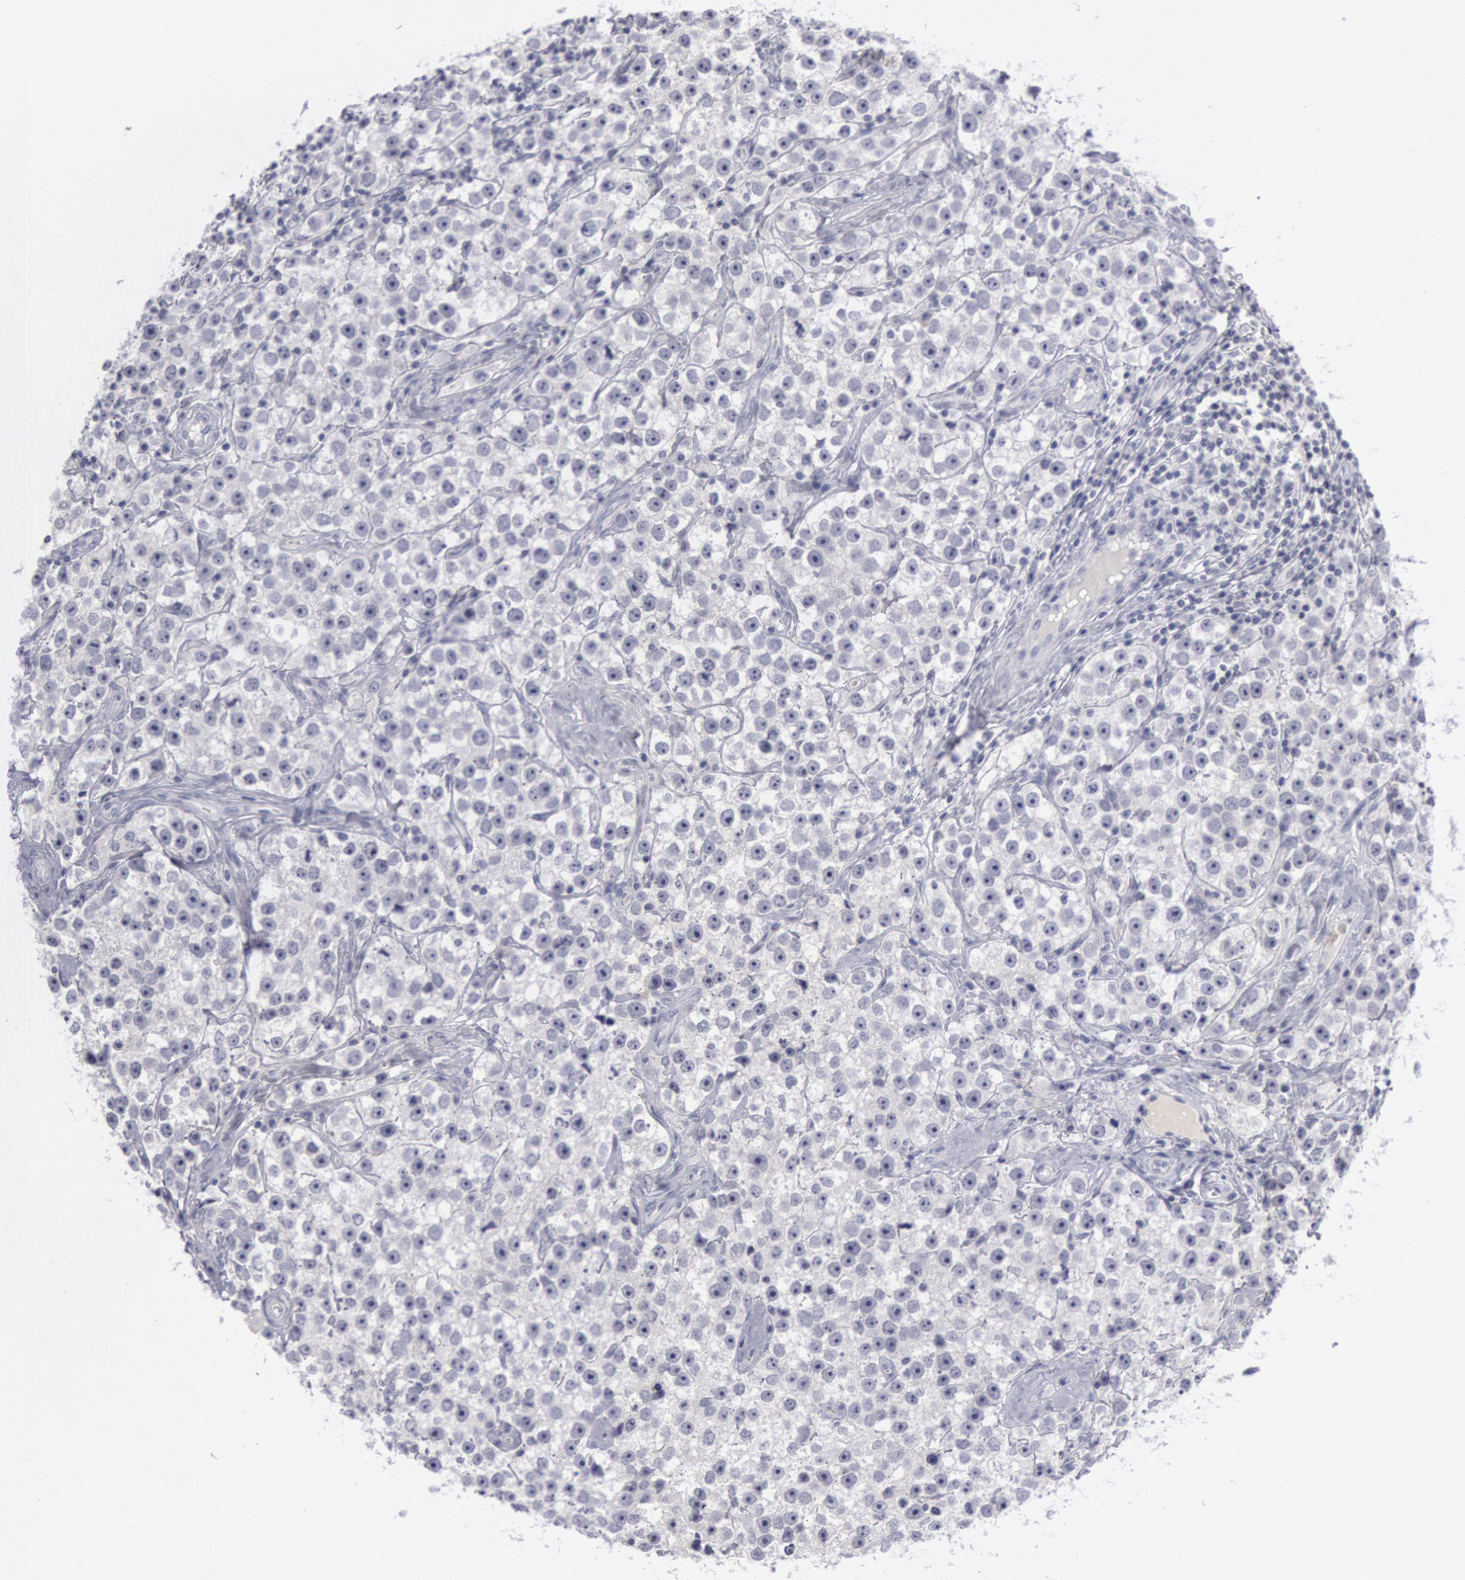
{"staining": {"intensity": "negative", "quantity": "none", "location": "none"}, "tissue": "testis cancer", "cell_type": "Tumor cells", "image_type": "cancer", "snomed": [{"axis": "morphology", "description": "Seminoma, NOS"}, {"axis": "topography", "description": "Testis"}], "caption": "Protein analysis of seminoma (testis) exhibits no significant expression in tumor cells.", "gene": "KRT16", "patient": {"sex": "male", "age": 32}}